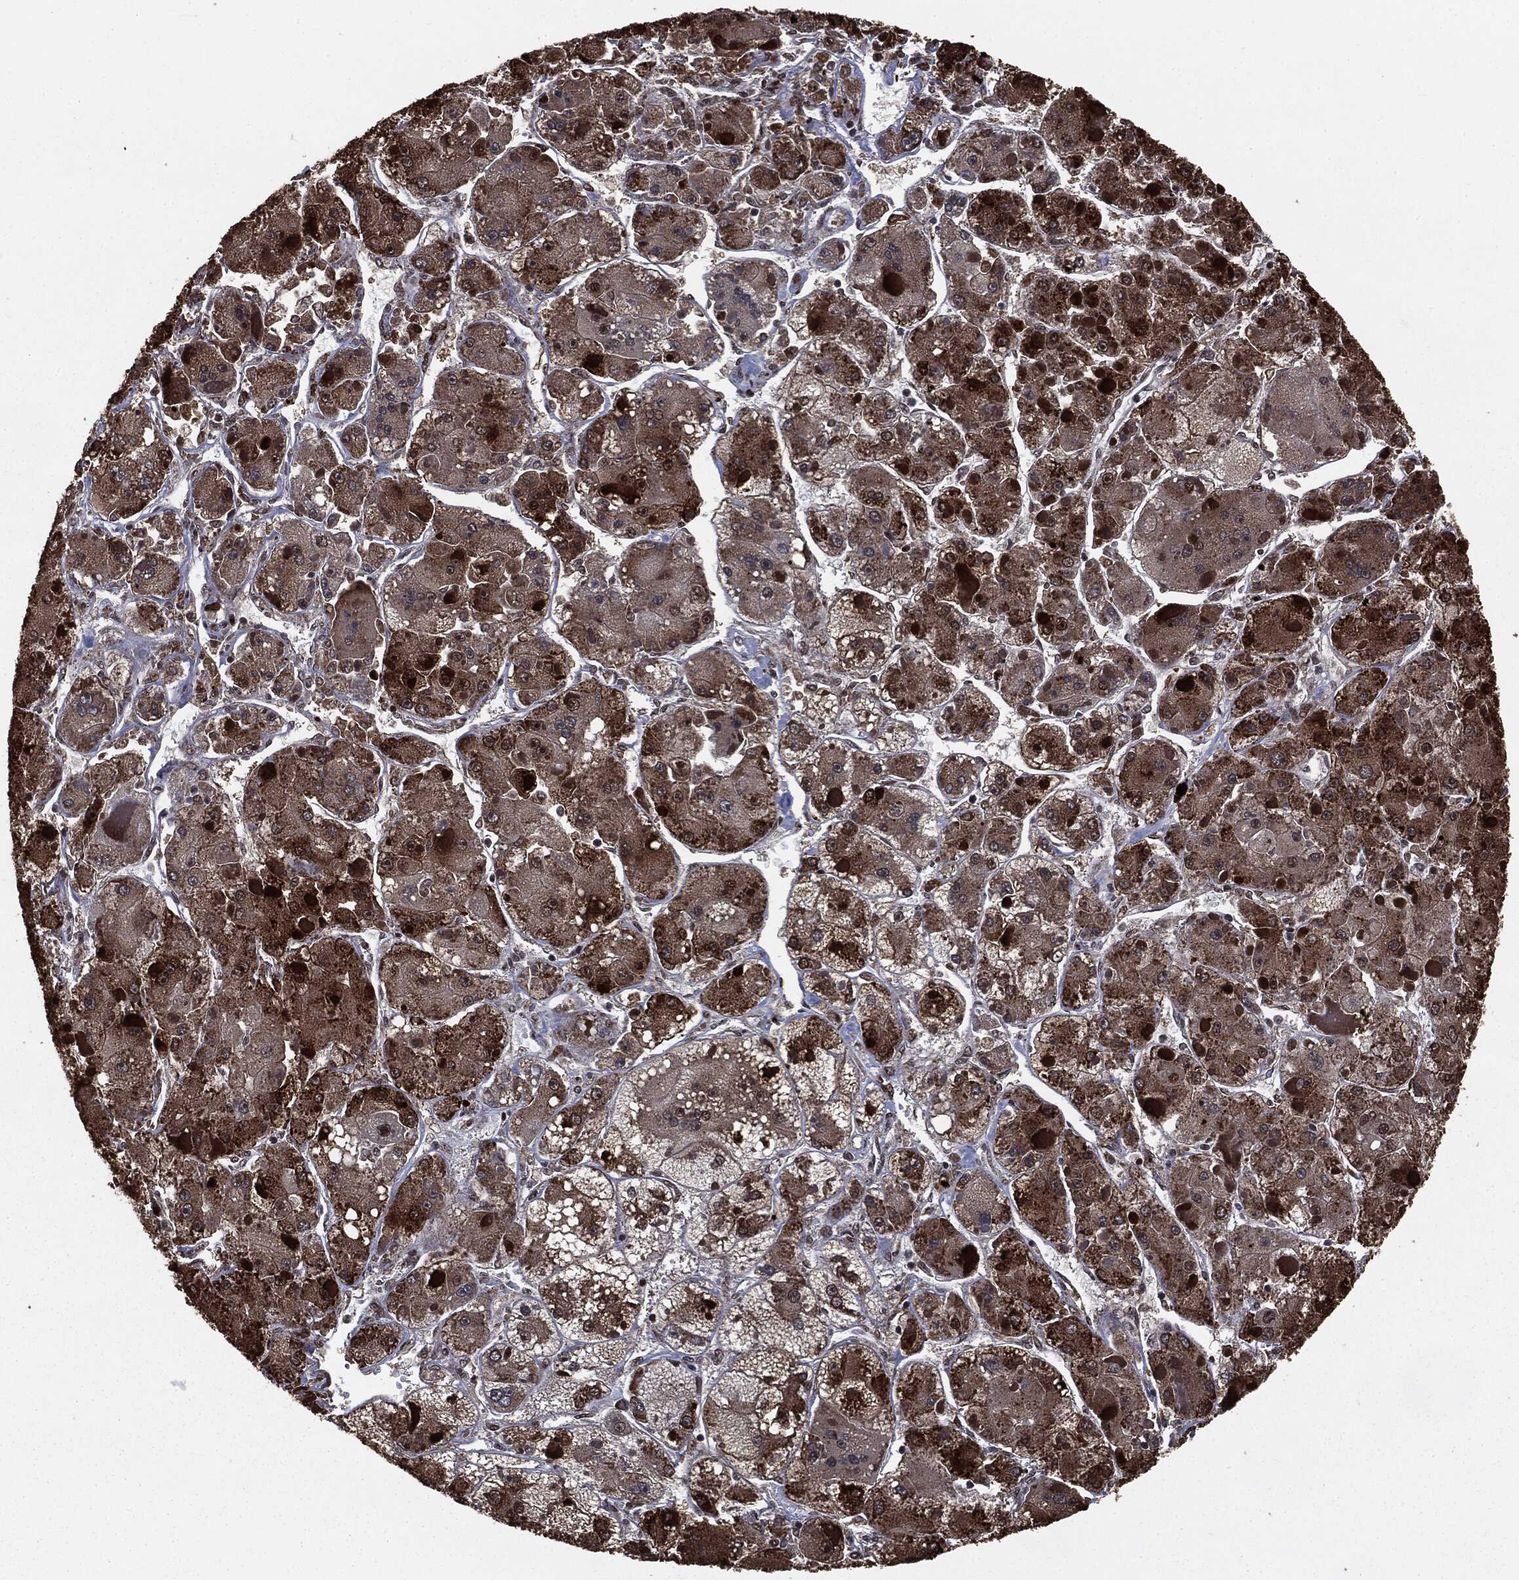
{"staining": {"intensity": "strong", "quantity": "25%-75%", "location": "cytoplasmic/membranous,nuclear"}, "tissue": "liver cancer", "cell_type": "Tumor cells", "image_type": "cancer", "snomed": [{"axis": "morphology", "description": "Carcinoma, Hepatocellular, NOS"}, {"axis": "topography", "description": "Liver"}], "caption": "Liver cancer (hepatocellular carcinoma) stained with DAB (3,3'-diaminobenzidine) immunohistochemistry reveals high levels of strong cytoplasmic/membranous and nuclear staining in about 25%-75% of tumor cells. Ihc stains the protein of interest in brown and the nuclei are stained blue.", "gene": "DVL2", "patient": {"sex": "female", "age": 73}}